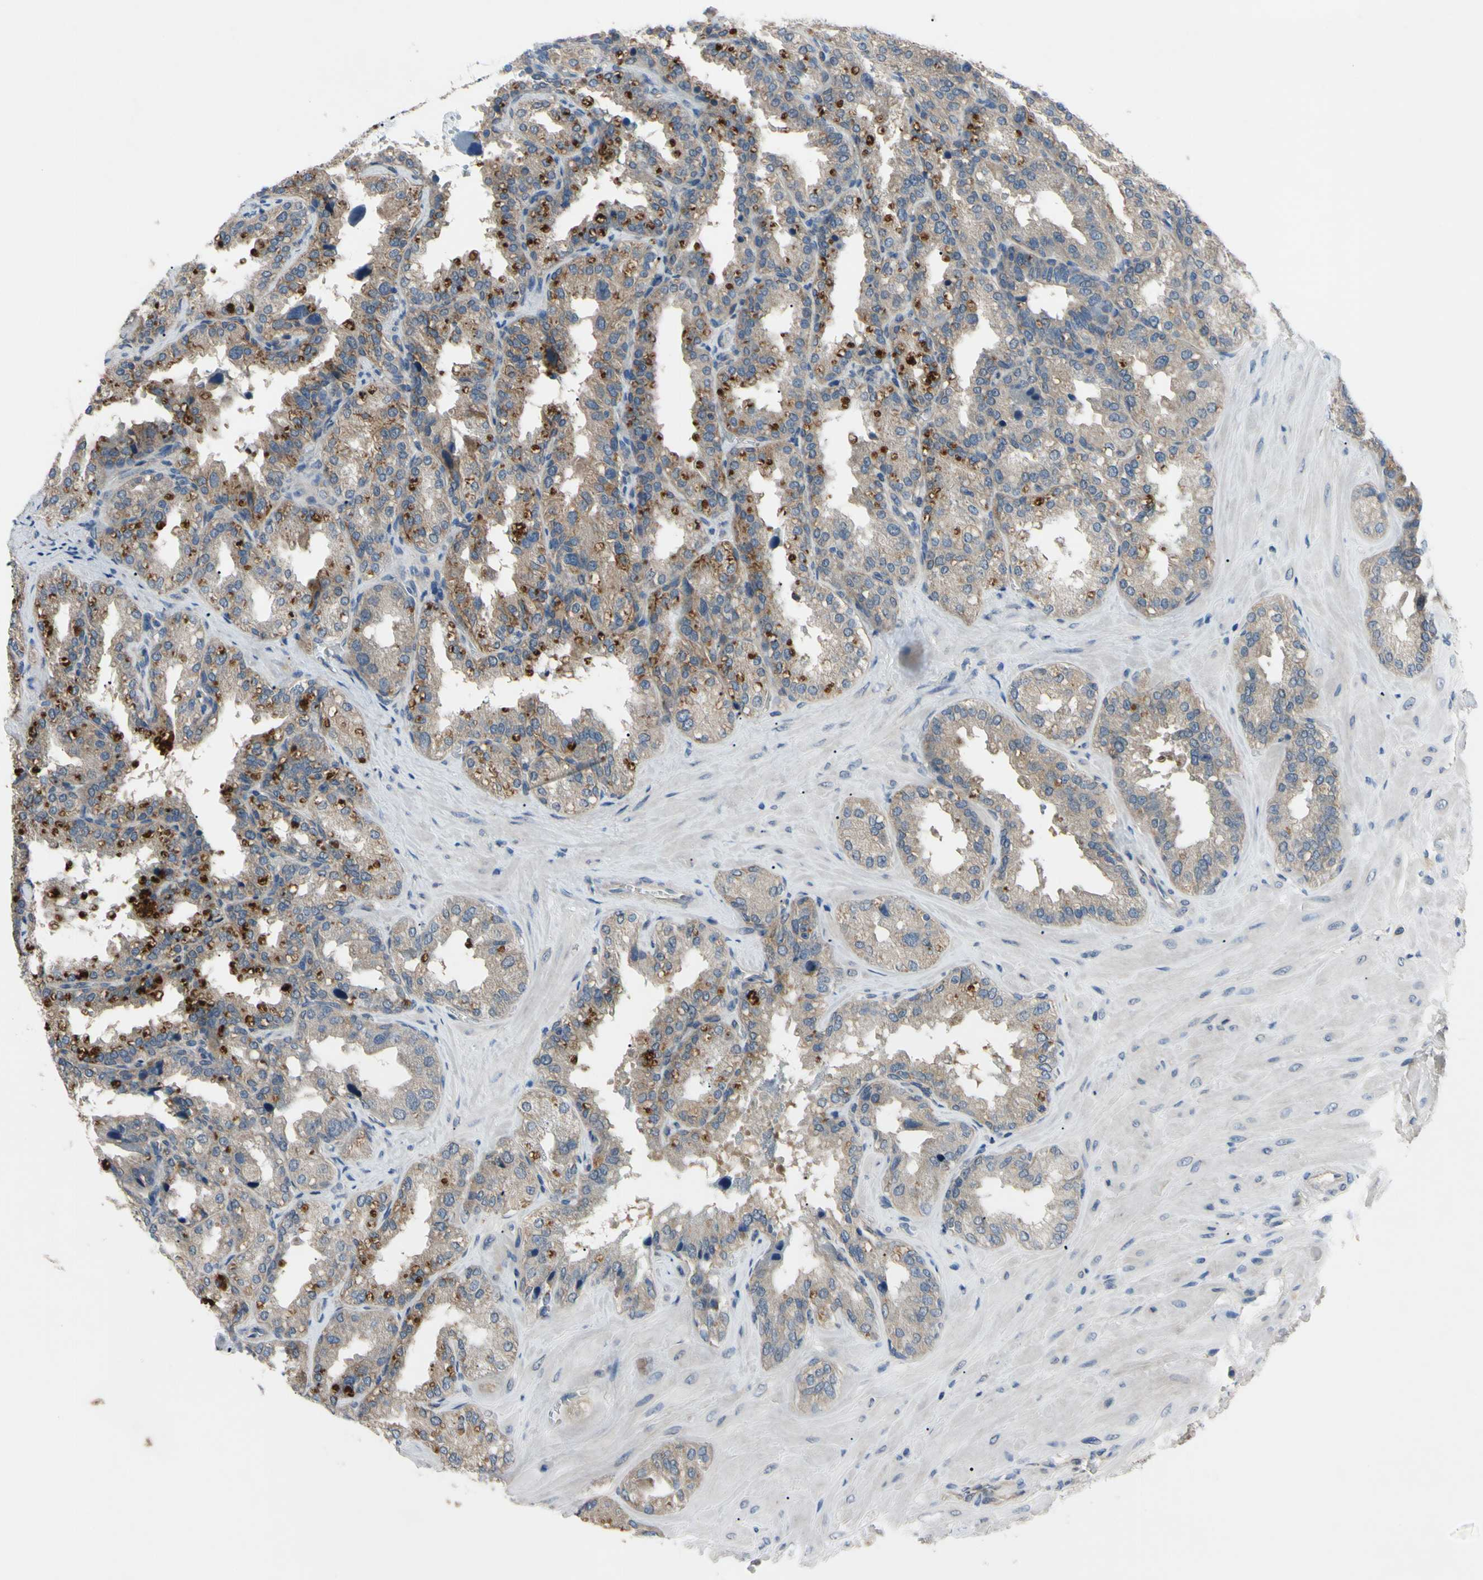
{"staining": {"intensity": "weak", "quantity": "<25%", "location": "cytoplasmic/membranous"}, "tissue": "seminal vesicle", "cell_type": "Glandular cells", "image_type": "normal", "snomed": [{"axis": "morphology", "description": "Normal tissue, NOS"}, {"axis": "topography", "description": "Prostate"}, {"axis": "topography", "description": "Seminal veicle"}], "caption": "An immunohistochemistry histopathology image of normal seminal vesicle is shown. There is no staining in glandular cells of seminal vesicle. (DAB immunohistochemistry (IHC) visualized using brightfield microscopy, high magnification).", "gene": "HILPDA", "patient": {"sex": "male", "age": 51}}